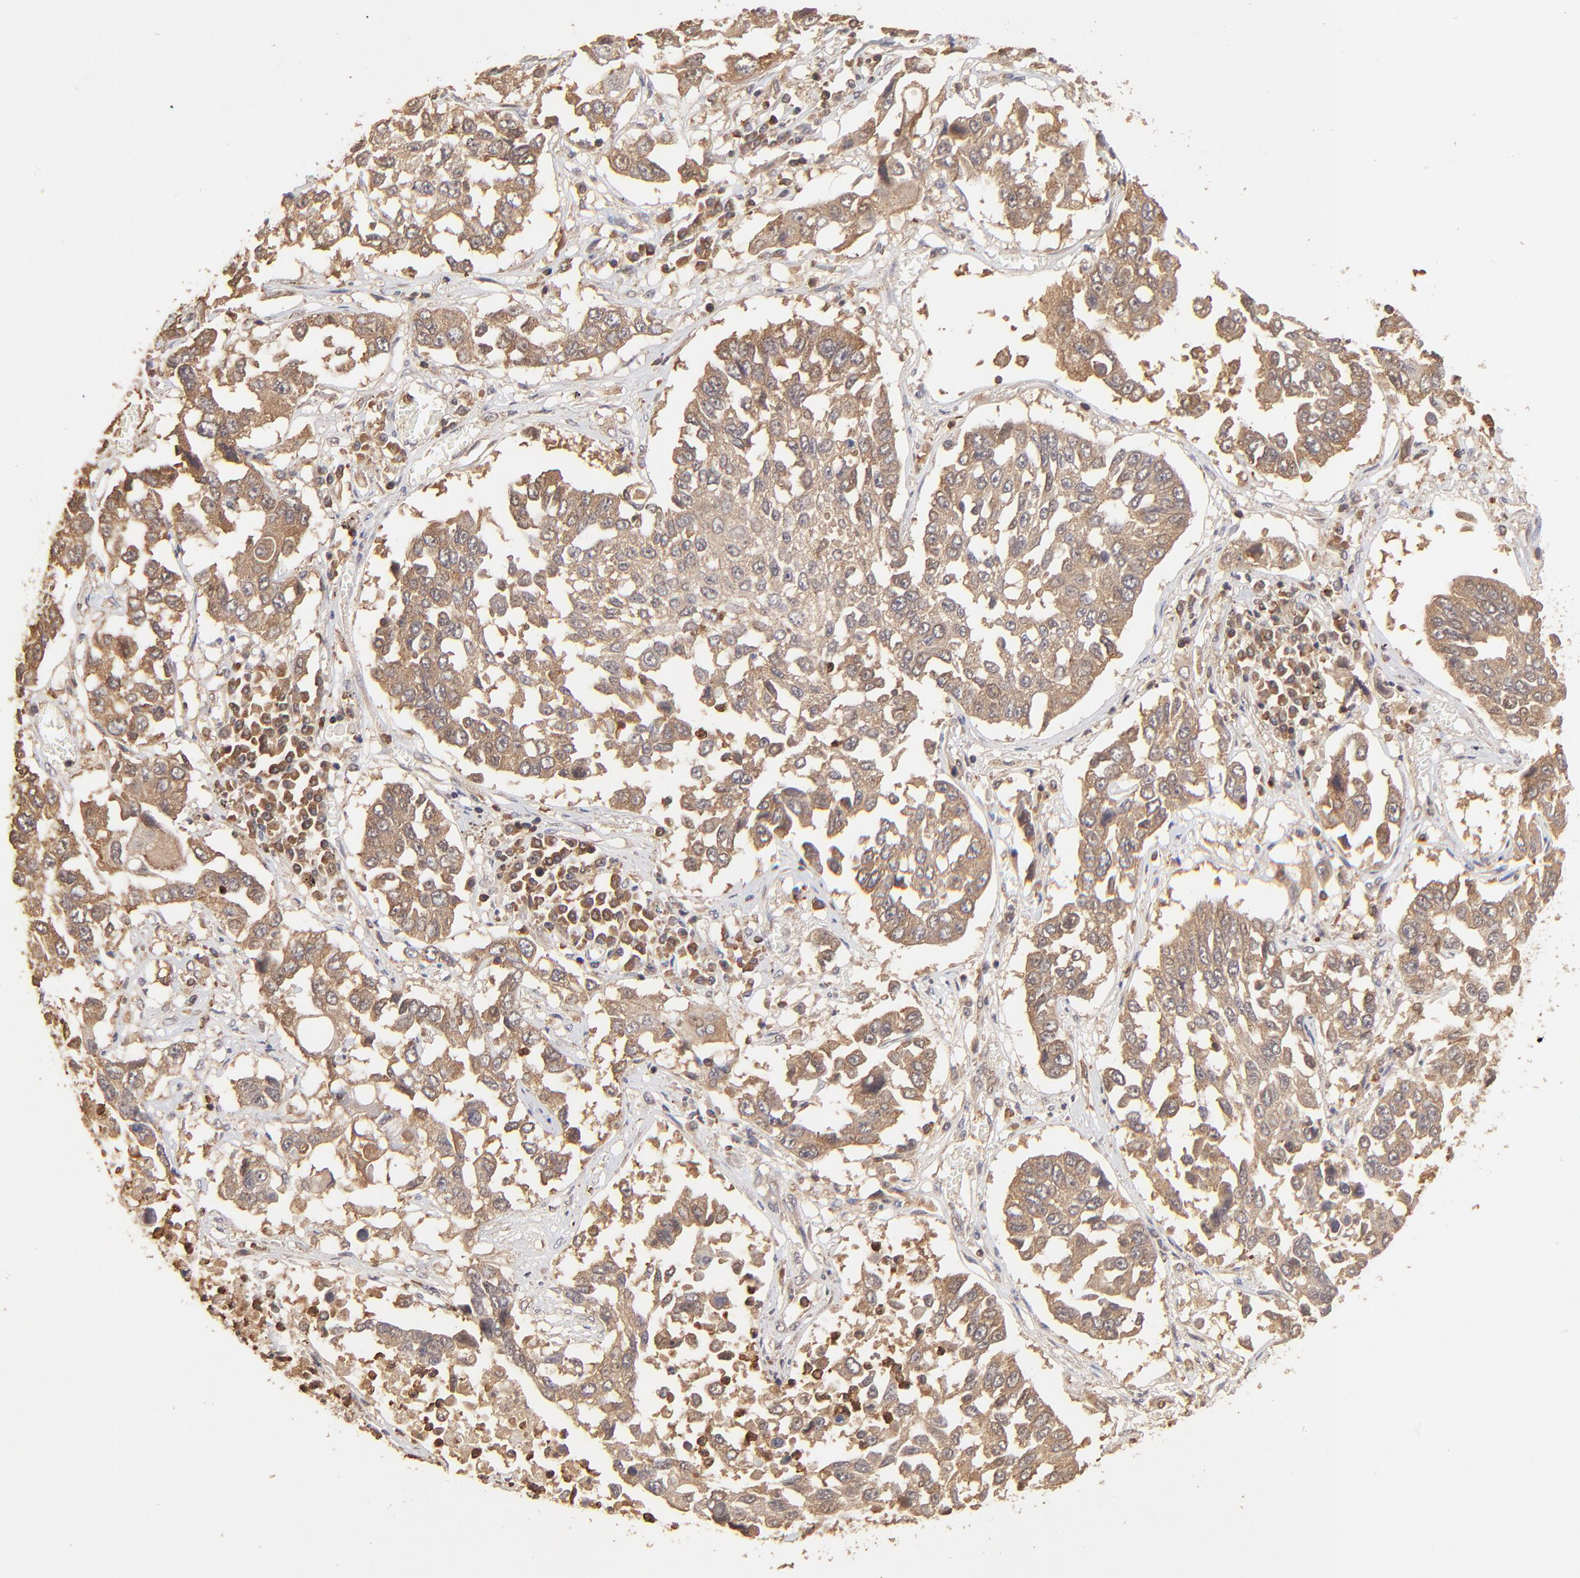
{"staining": {"intensity": "moderate", "quantity": ">75%", "location": "cytoplasmic/membranous"}, "tissue": "lung cancer", "cell_type": "Tumor cells", "image_type": "cancer", "snomed": [{"axis": "morphology", "description": "Squamous cell carcinoma, NOS"}, {"axis": "topography", "description": "Lung"}], "caption": "Immunohistochemistry (IHC) (DAB) staining of human lung cancer (squamous cell carcinoma) displays moderate cytoplasmic/membranous protein staining in about >75% of tumor cells.", "gene": "STON2", "patient": {"sex": "male", "age": 71}}